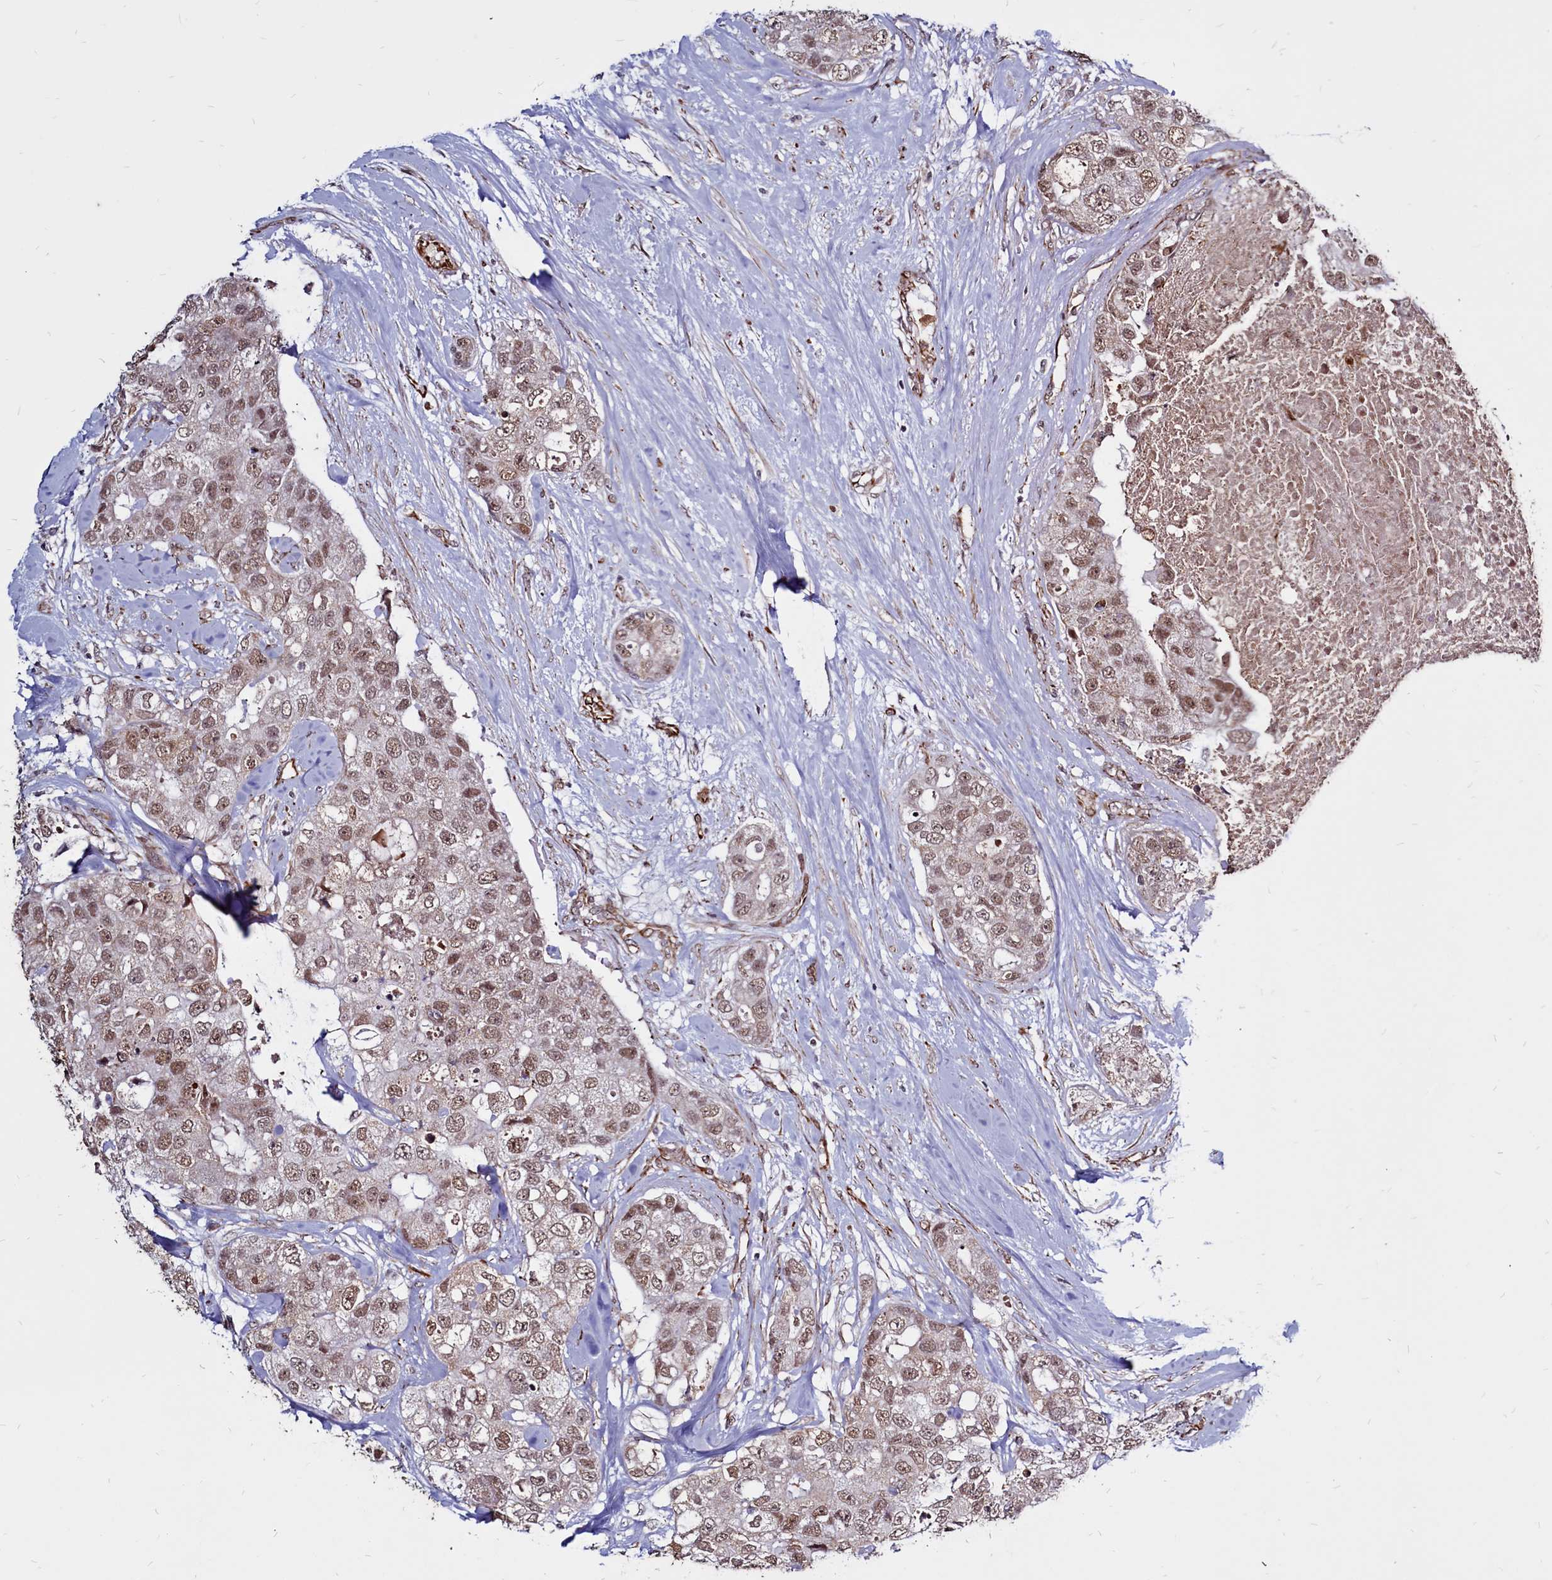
{"staining": {"intensity": "moderate", "quantity": ">75%", "location": "nuclear"}, "tissue": "breast cancer", "cell_type": "Tumor cells", "image_type": "cancer", "snomed": [{"axis": "morphology", "description": "Duct carcinoma"}, {"axis": "topography", "description": "Breast"}], "caption": "A brown stain shows moderate nuclear staining of a protein in invasive ductal carcinoma (breast) tumor cells.", "gene": "CLK3", "patient": {"sex": "female", "age": 62}}